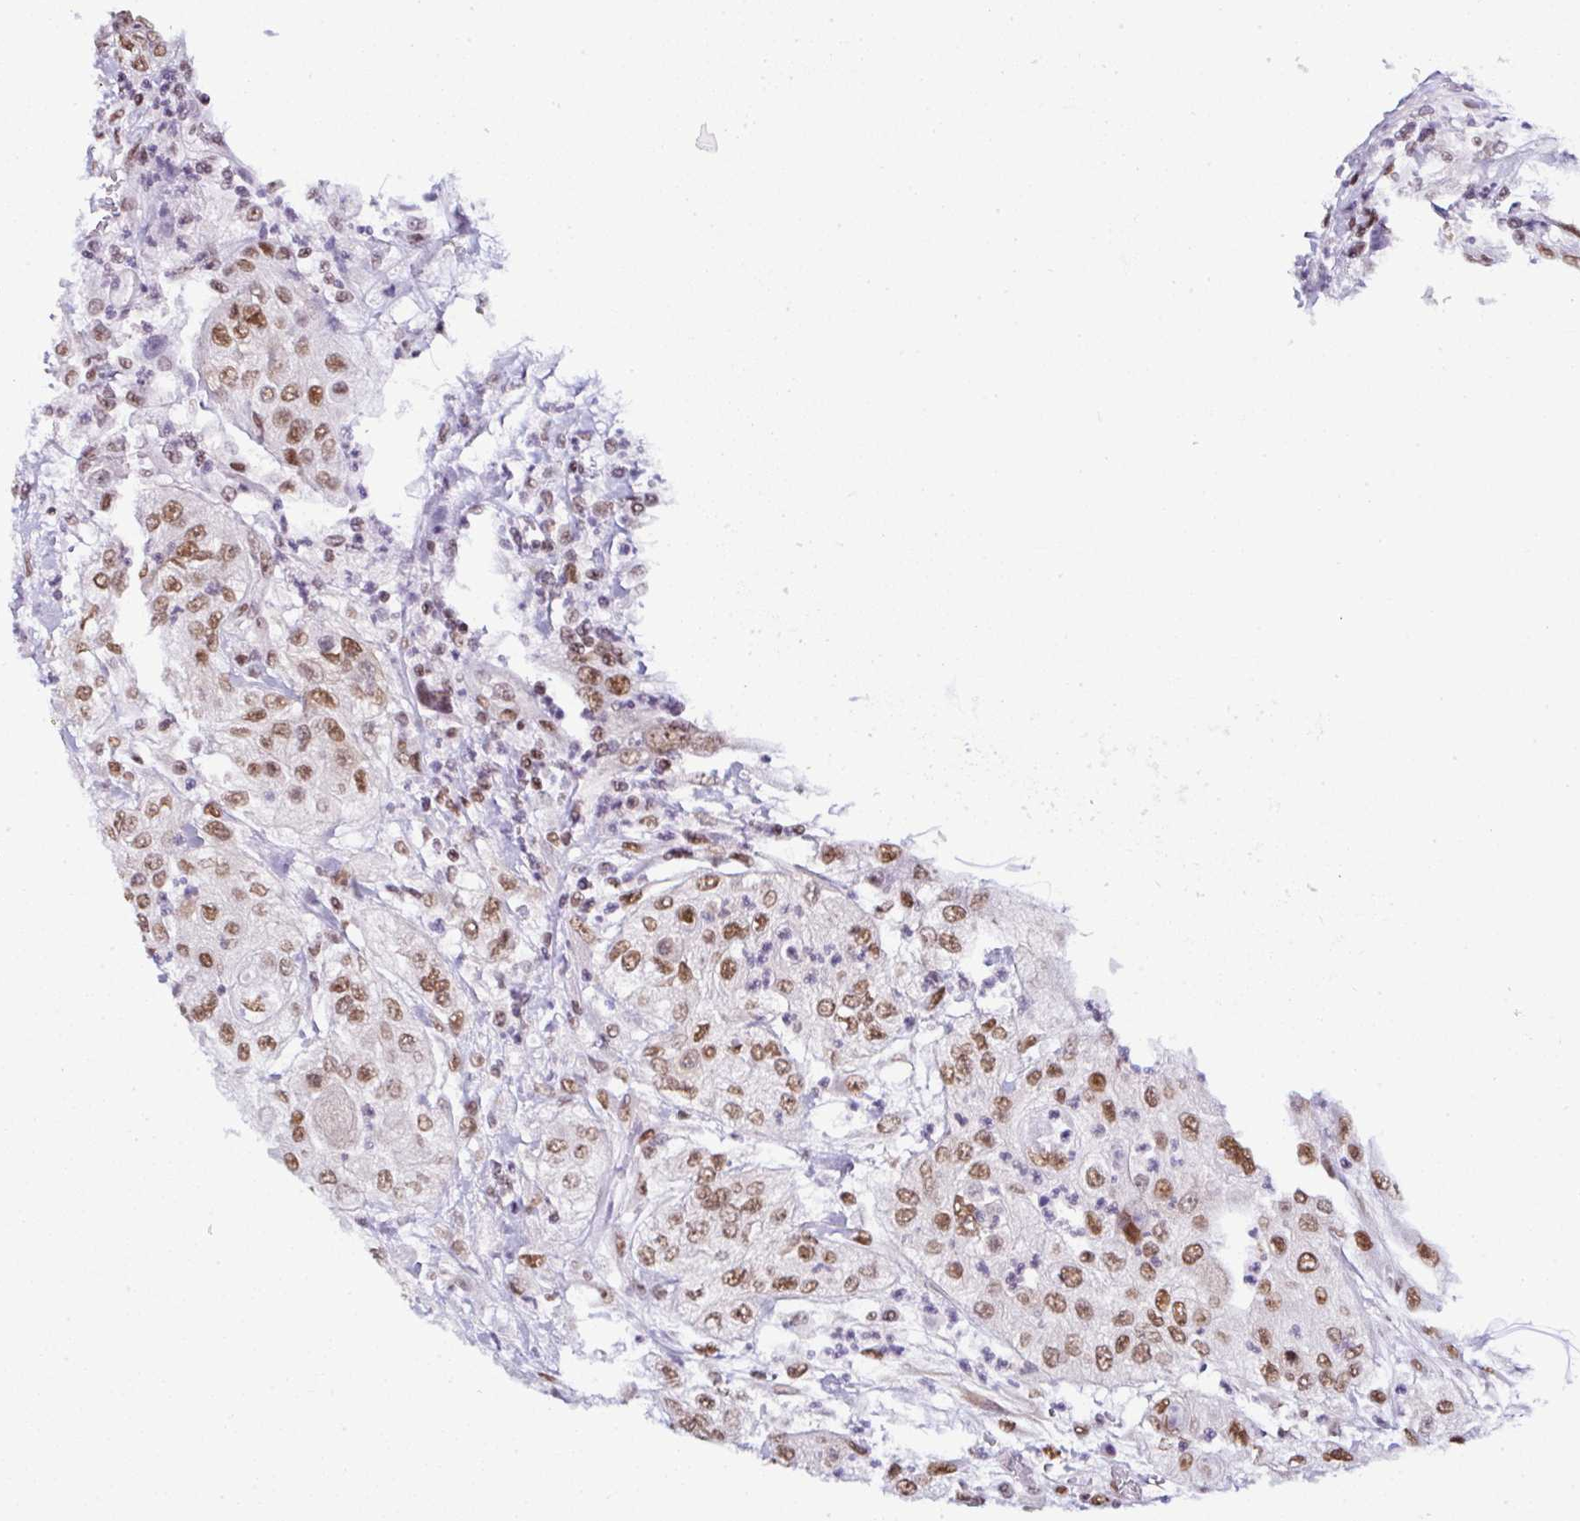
{"staining": {"intensity": "moderate", "quantity": "25%-75%", "location": "nuclear"}, "tissue": "urothelial cancer", "cell_type": "Tumor cells", "image_type": "cancer", "snomed": [{"axis": "morphology", "description": "Urothelial carcinoma, High grade"}, {"axis": "topography", "description": "Urinary bladder"}], "caption": "Immunohistochemistry photomicrograph of neoplastic tissue: human urothelial cancer stained using immunohistochemistry demonstrates medium levels of moderate protein expression localized specifically in the nuclear of tumor cells, appearing as a nuclear brown color.", "gene": "DR1", "patient": {"sex": "female", "age": 79}}